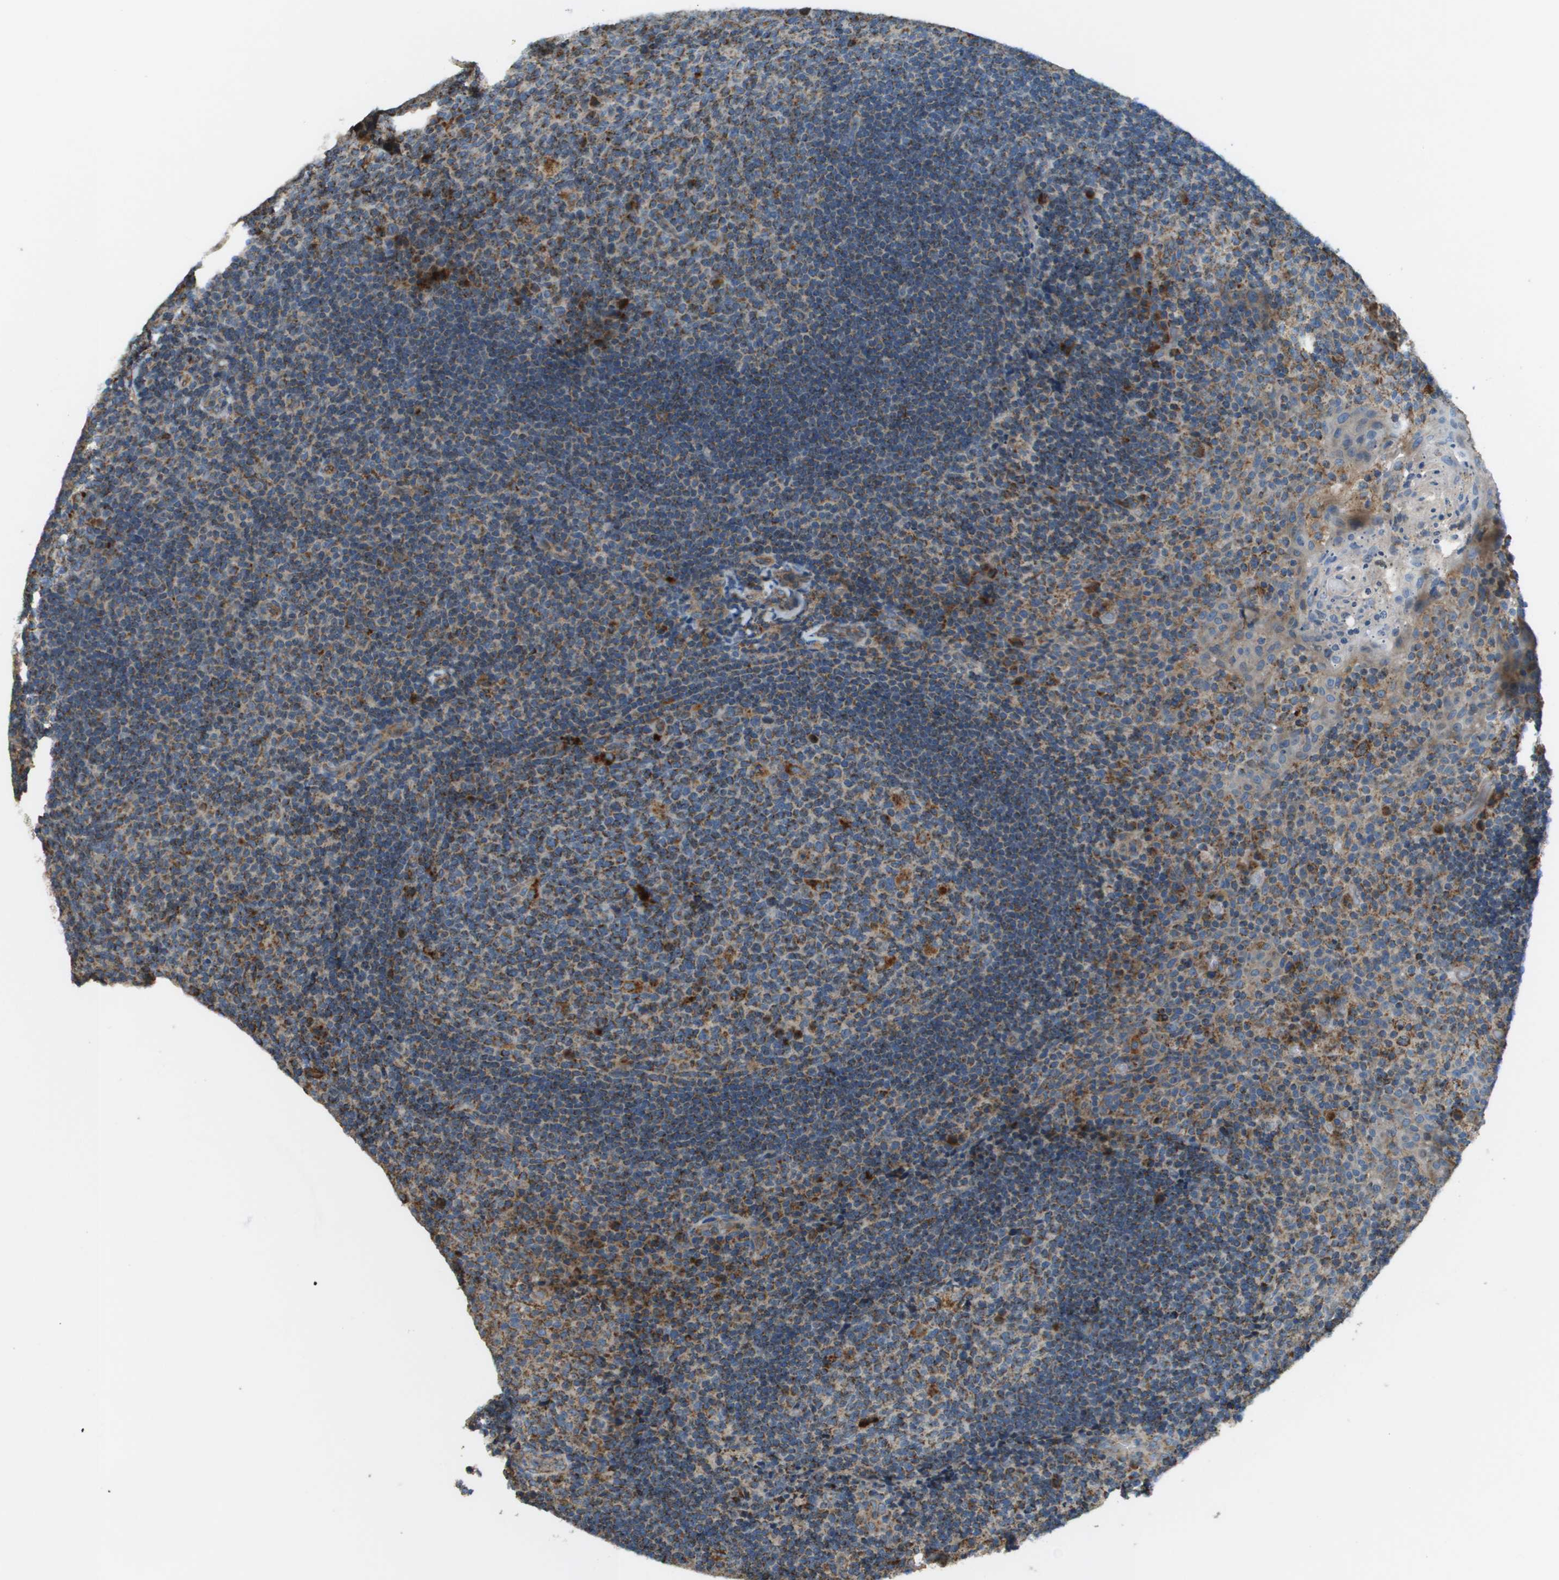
{"staining": {"intensity": "moderate", "quantity": ">75%", "location": "cytoplasmic/membranous"}, "tissue": "tonsil", "cell_type": "Germinal center cells", "image_type": "normal", "snomed": [{"axis": "morphology", "description": "Normal tissue, NOS"}, {"axis": "topography", "description": "Tonsil"}], "caption": "This is a photomicrograph of immunohistochemistry staining of benign tonsil, which shows moderate expression in the cytoplasmic/membranous of germinal center cells.", "gene": "NRK", "patient": {"sex": "male", "age": 17}}